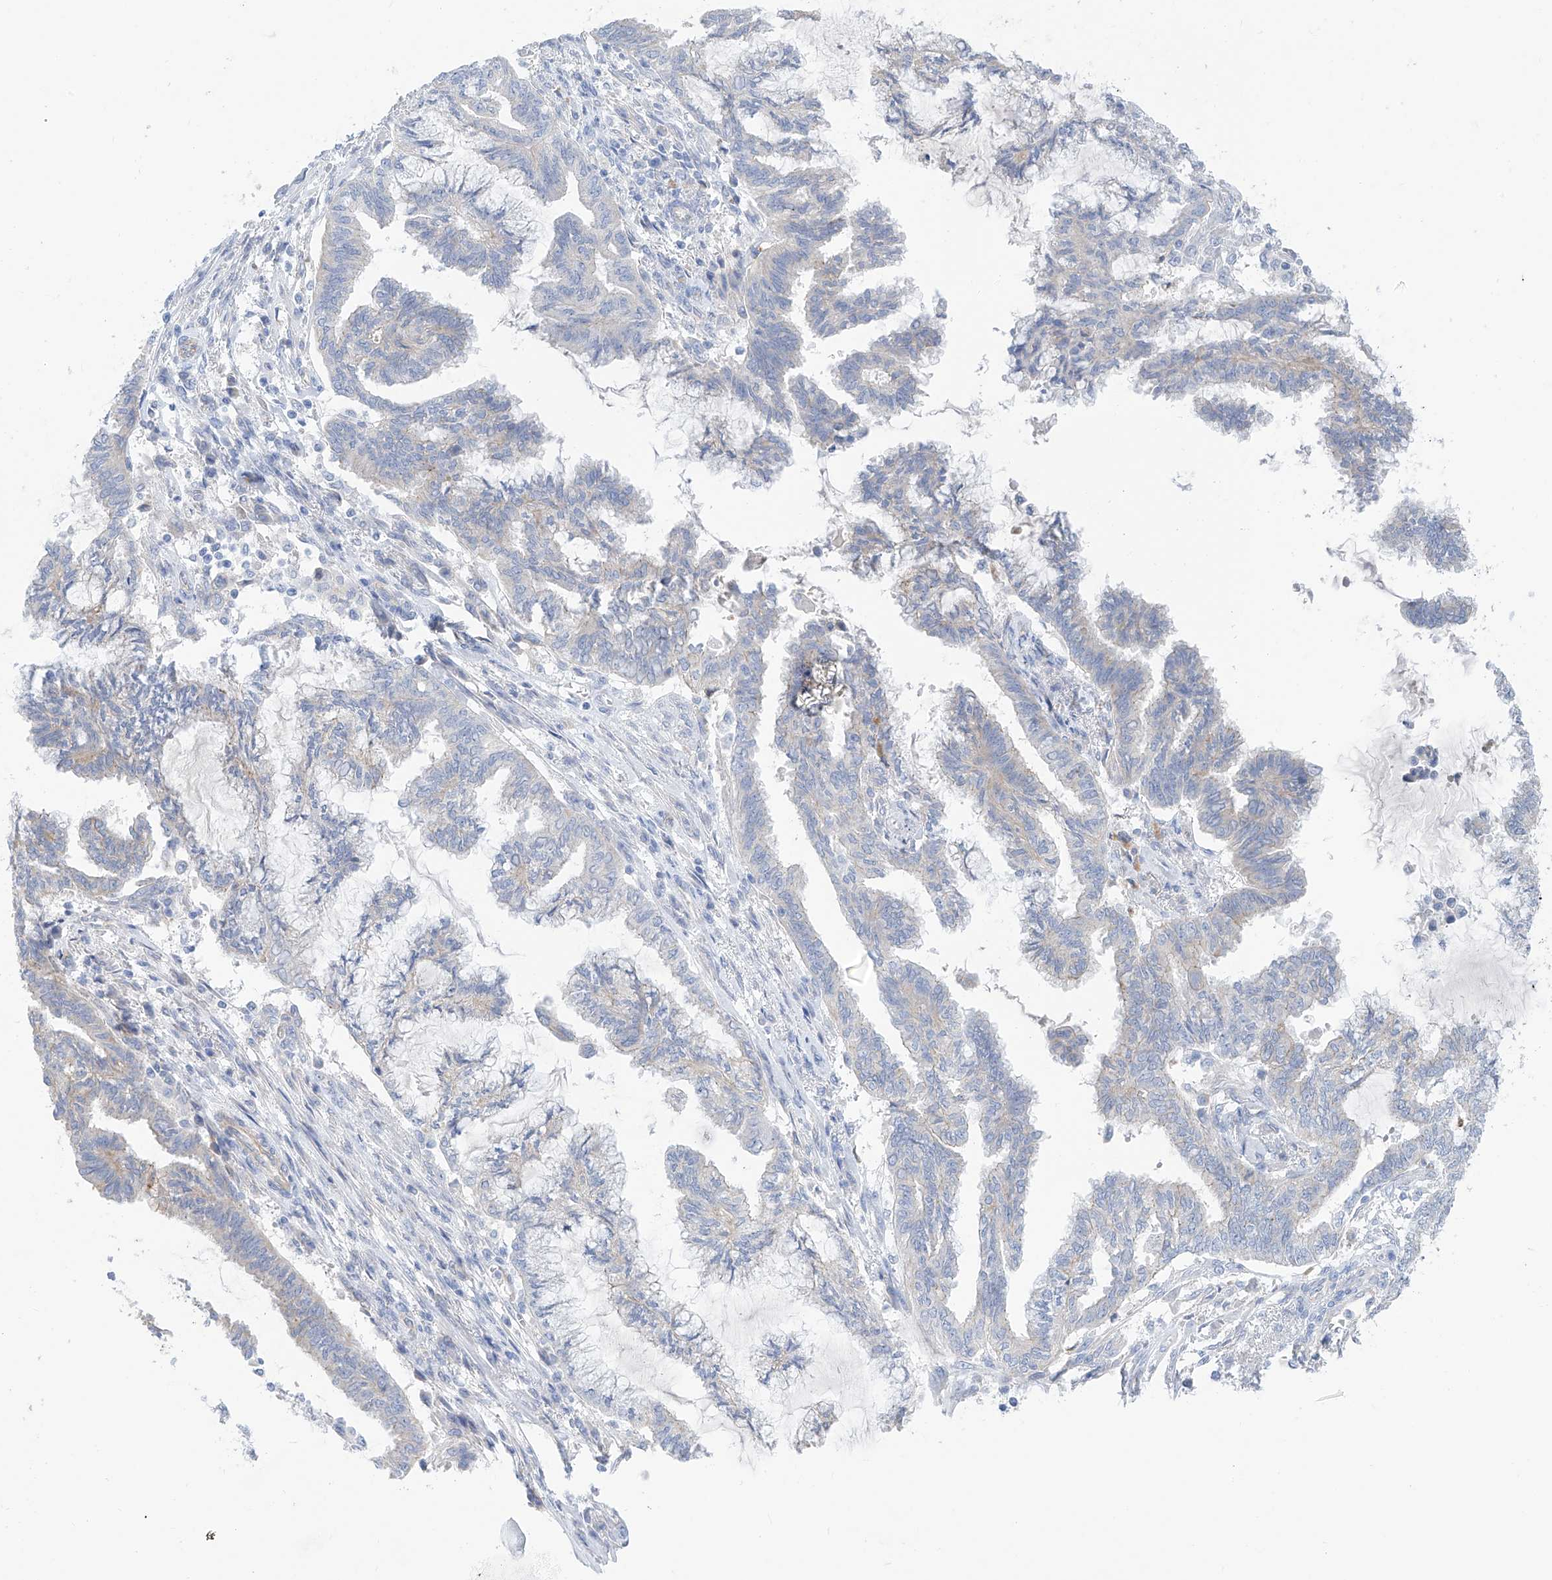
{"staining": {"intensity": "negative", "quantity": "none", "location": "none"}, "tissue": "endometrial cancer", "cell_type": "Tumor cells", "image_type": "cancer", "snomed": [{"axis": "morphology", "description": "Adenocarcinoma, NOS"}, {"axis": "topography", "description": "Endometrium"}], "caption": "A high-resolution photomicrograph shows immunohistochemistry staining of endometrial adenocarcinoma, which shows no significant positivity in tumor cells. (DAB IHC, high magnification).", "gene": "ITGA9", "patient": {"sex": "female", "age": 86}}